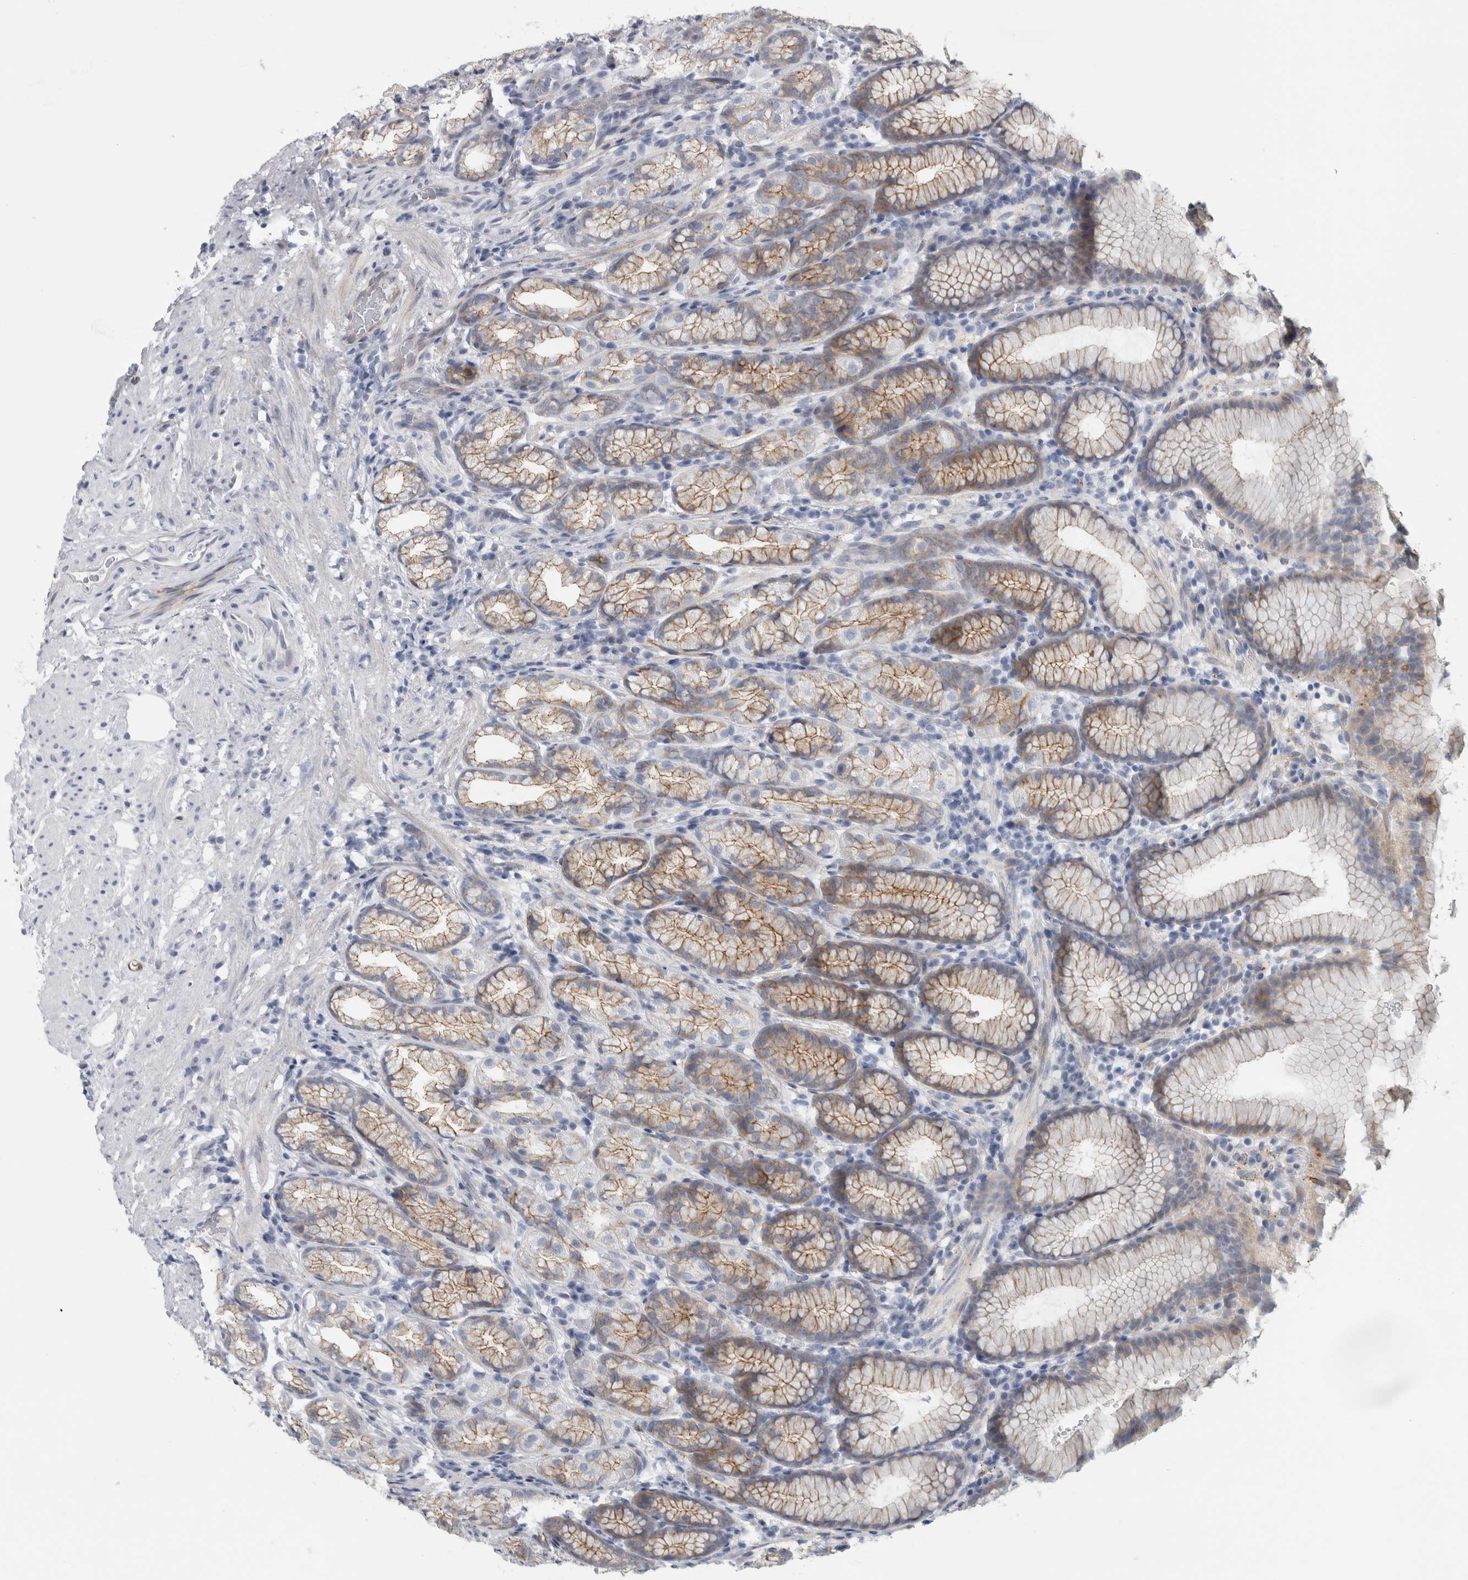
{"staining": {"intensity": "moderate", "quantity": "<25%", "location": "cytoplasmic/membranous"}, "tissue": "stomach", "cell_type": "Glandular cells", "image_type": "normal", "snomed": [{"axis": "morphology", "description": "Normal tissue, NOS"}, {"axis": "topography", "description": "Stomach"}], "caption": "DAB immunohistochemical staining of benign stomach reveals moderate cytoplasmic/membranous protein positivity in about <25% of glandular cells. (brown staining indicates protein expression, while blue staining denotes nuclei).", "gene": "B3GNT3", "patient": {"sex": "male", "age": 42}}